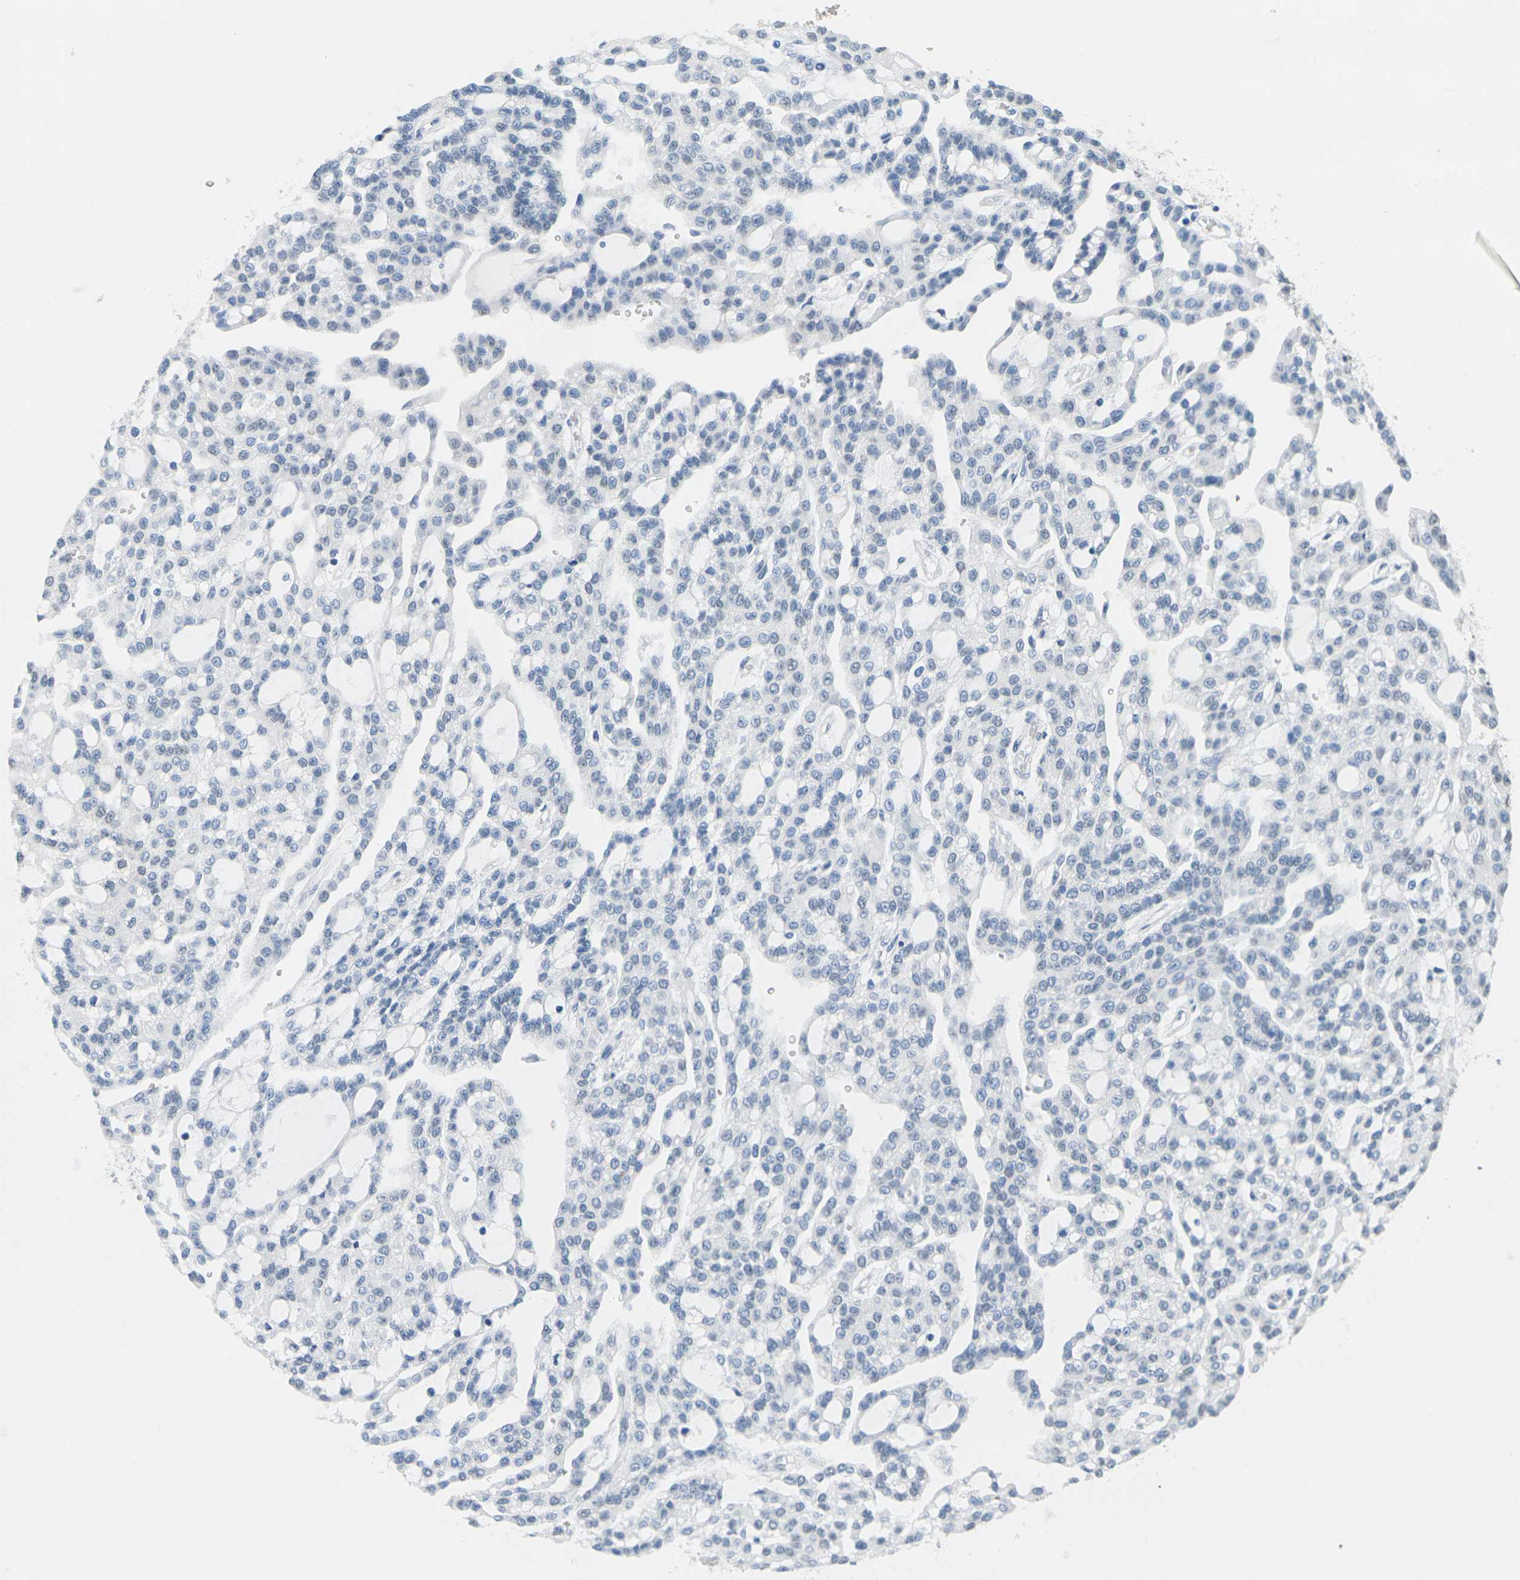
{"staining": {"intensity": "negative", "quantity": "none", "location": "none"}, "tissue": "renal cancer", "cell_type": "Tumor cells", "image_type": "cancer", "snomed": [{"axis": "morphology", "description": "Adenocarcinoma, NOS"}, {"axis": "topography", "description": "Kidney"}], "caption": "This is a micrograph of IHC staining of renal cancer, which shows no expression in tumor cells.", "gene": "CTAG1A", "patient": {"sex": "male", "age": 63}}